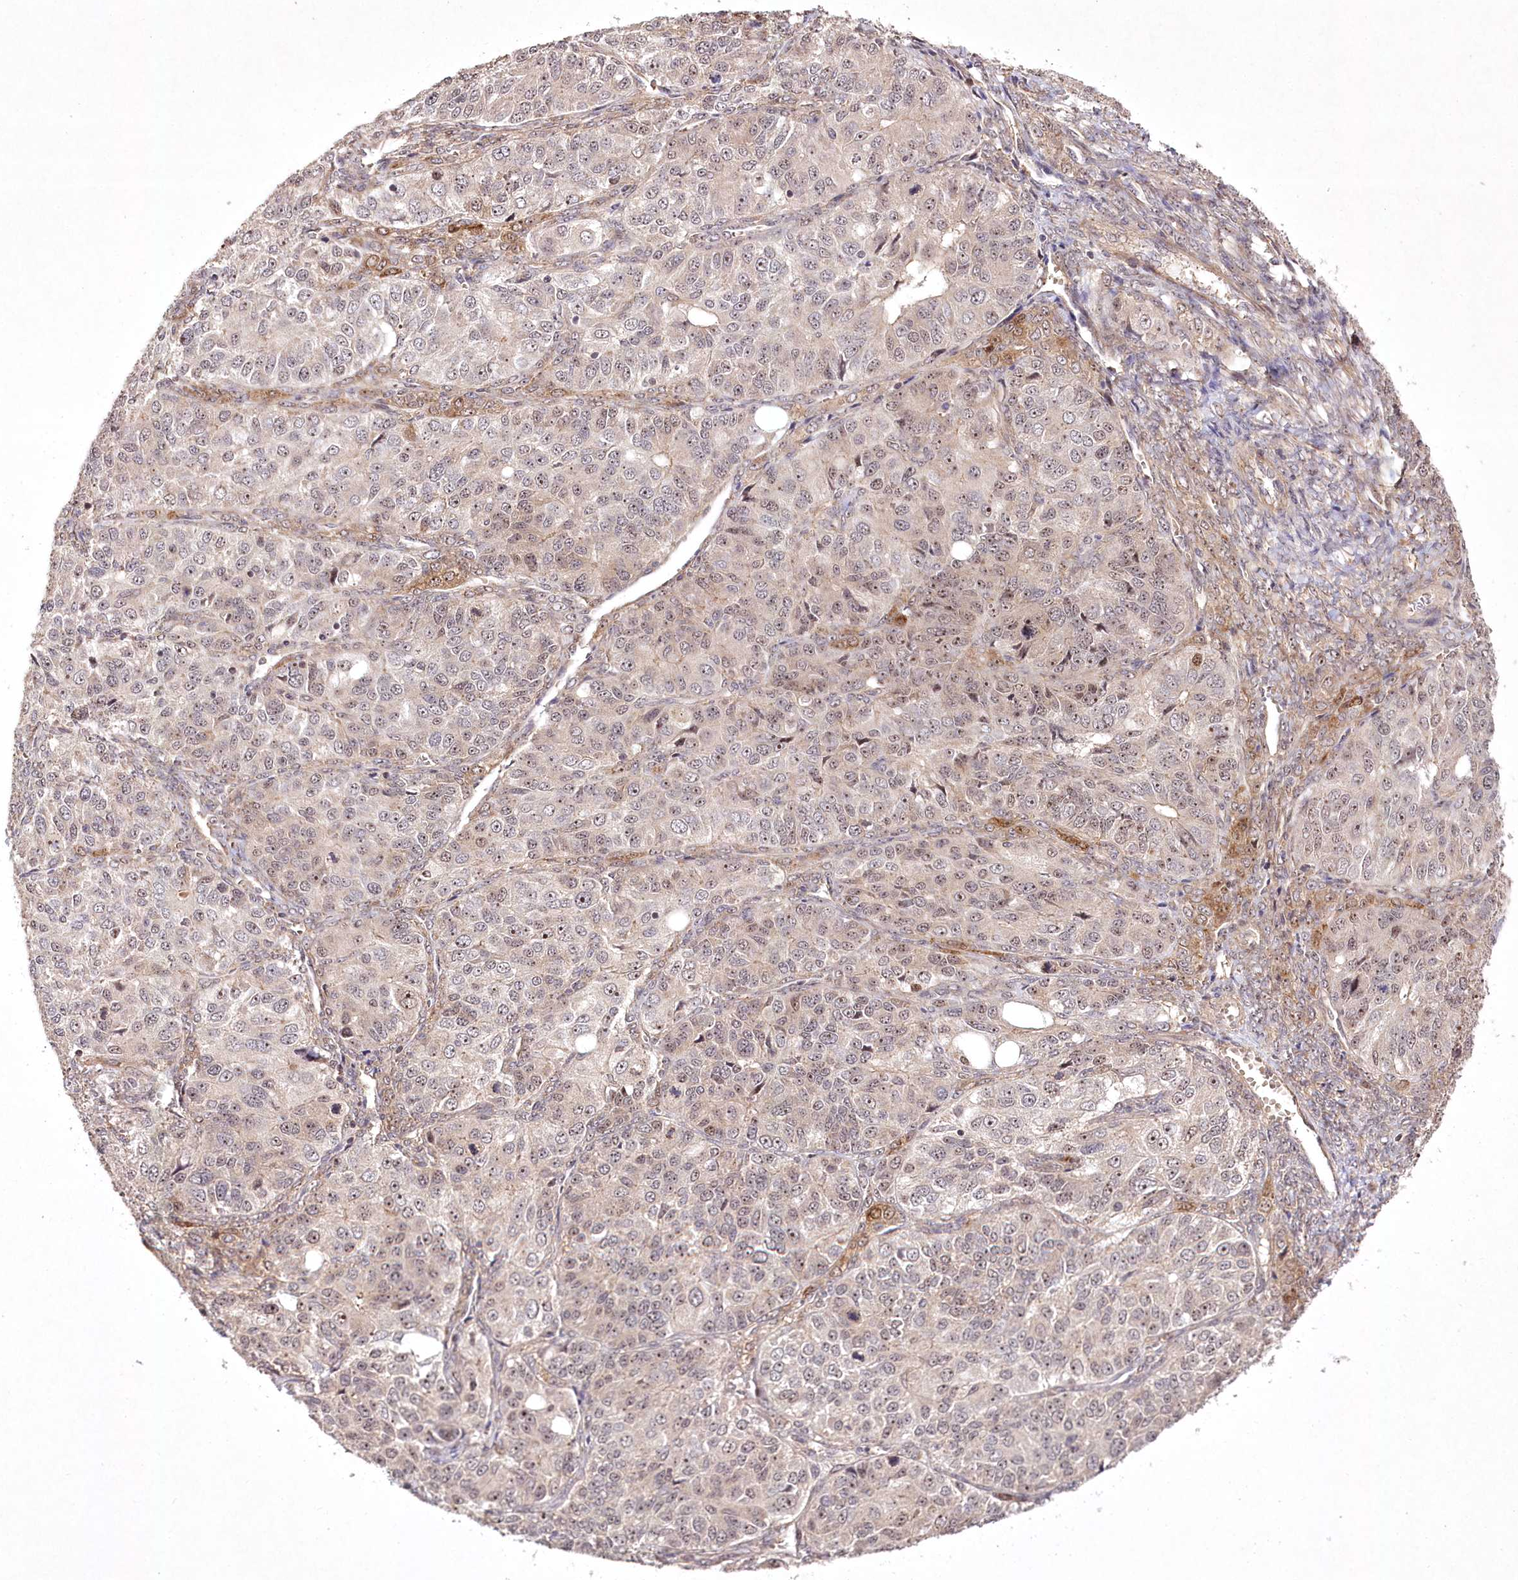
{"staining": {"intensity": "moderate", "quantity": "25%-75%", "location": "nuclear"}, "tissue": "ovarian cancer", "cell_type": "Tumor cells", "image_type": "cancer", "snomed": [{"axis": "morphology", "description": "Carcinoma, endometroid"}, {"axis": "topography", "description": "Ovary"}], "caption": "Tumor cells exhibit medium levels of moderate nuclear staining in approximately 25%-75% of cells in ovarian cancer. The staining was performed using DAB to visualize the protein expression in brown, while the nuclei were stained in blue with hematoxylin (Magnification: 20x).", "gene": "CCDC59", "patient": {"sex": "female", "age": 51}}